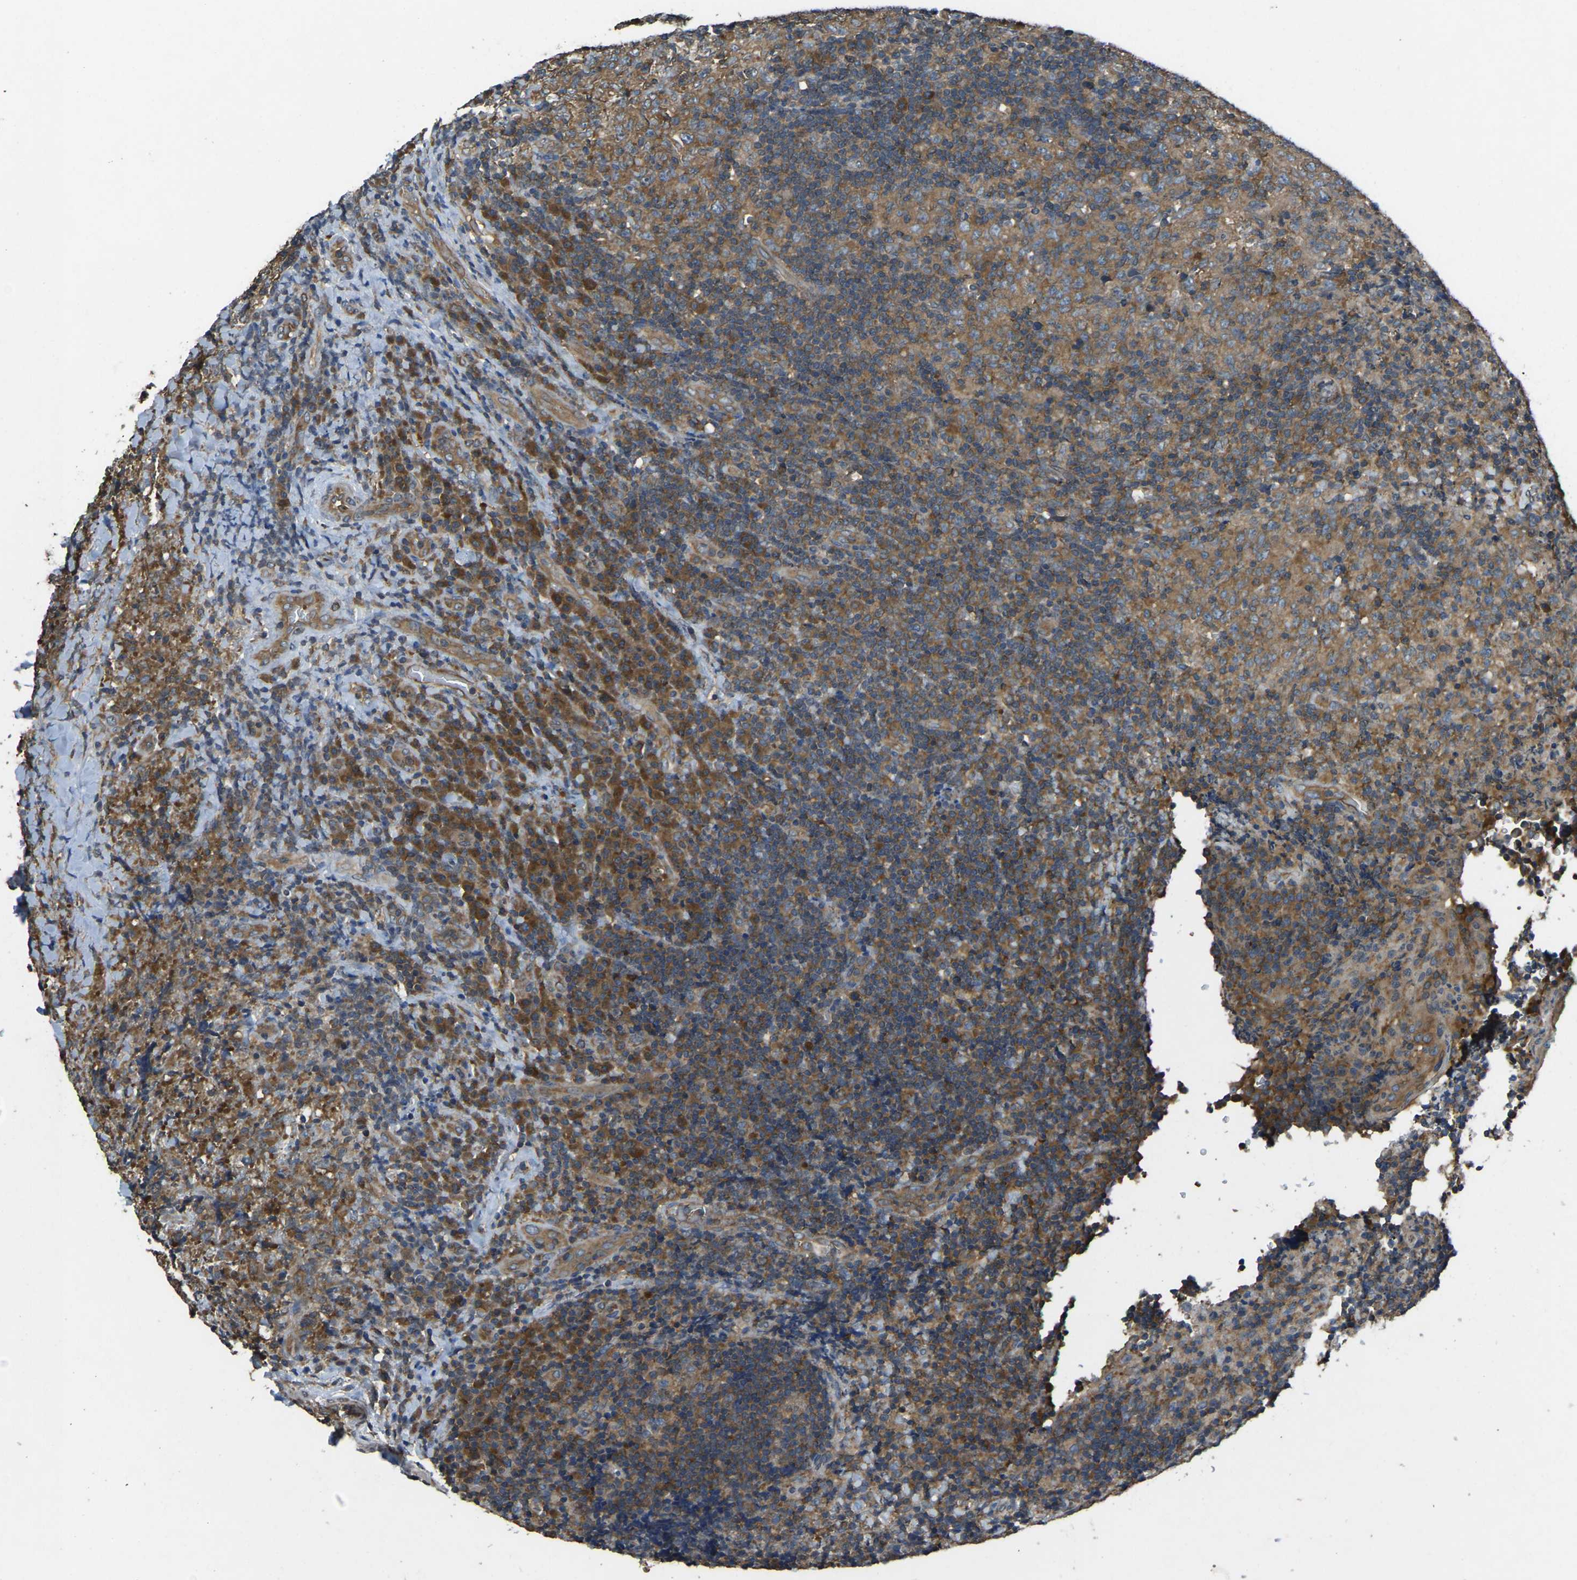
{"staining": {"intensity": "moderate", "quantity": ">75%", "location": "cytoplasmic/membranous"}, "tissue": "lymphoma", "cell_type": "Tumor cells", "image_type": "cancer", "snomed": [{"axis": "morphology", "description": "Malignant lymphoma, non-Hodgkin's type, High grade"}, {"axis": "topography", "description": "Tonsil"}], "caption": "Protein expression by IHC reveals moderate cytoplasmic/membranous positivity in about >75% of tumor cells in malignant lymphoma, non-Hodgkin's type (high-grade).", "gene": "AIMP1", "patient": {"sex": "female", "age": 36}}